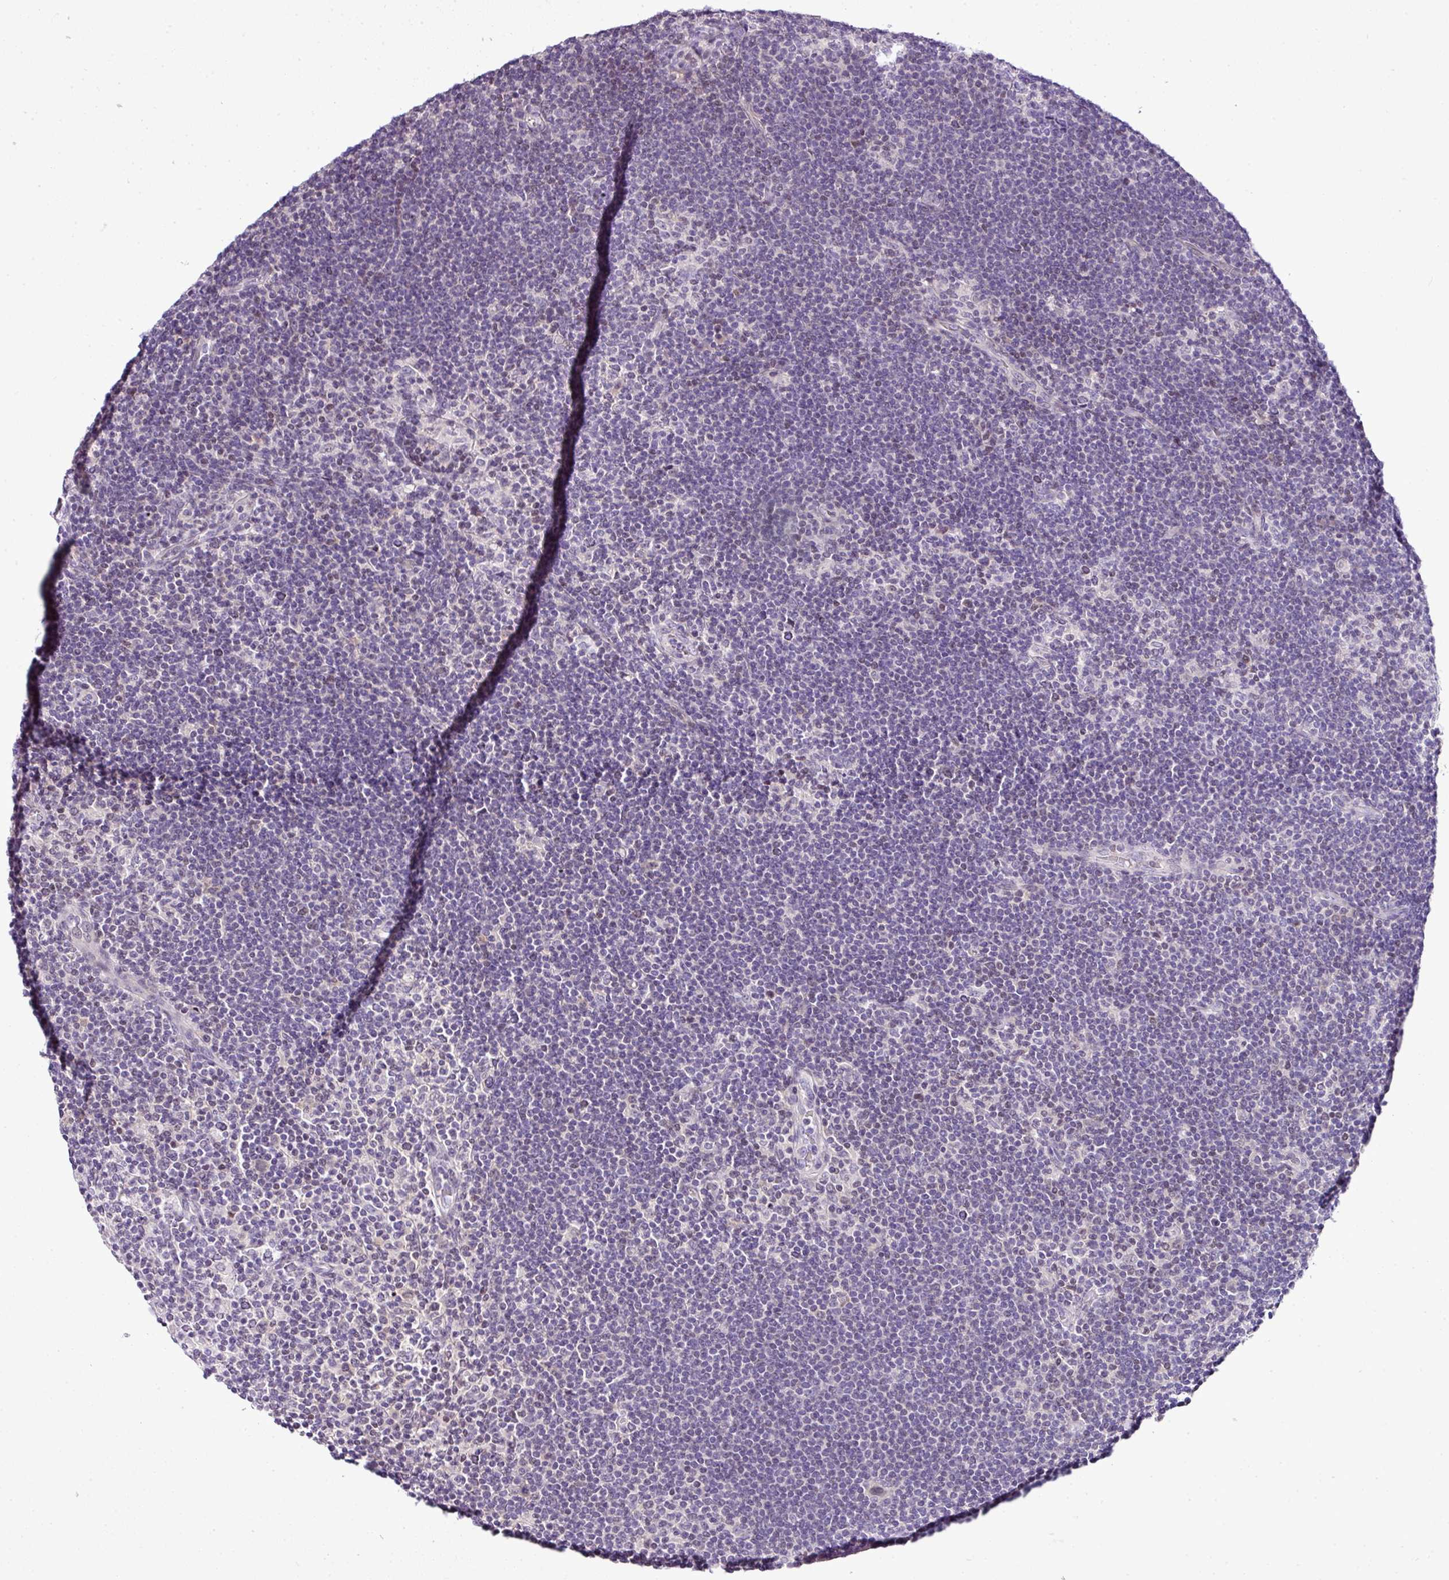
{"staining": {"intensity": "negative", "quantity": "none", "location": "none"}, "tissue": "lymphoma", "cell_type": "Tumor cells", "image_type": "cancer", "snomed": [{"axis": "morphology", "description": "Hodgkin's disease, NOS"}, {"axis": "topography", "description": "Lymph node"}], "caption": "This is an immunohistochemistry (IHC) histopathology image of human Hodgkin's disease. There is no expression in tumor cells.", "gene": "TEX30", "patient": {"sex": "female", "age": 57}}